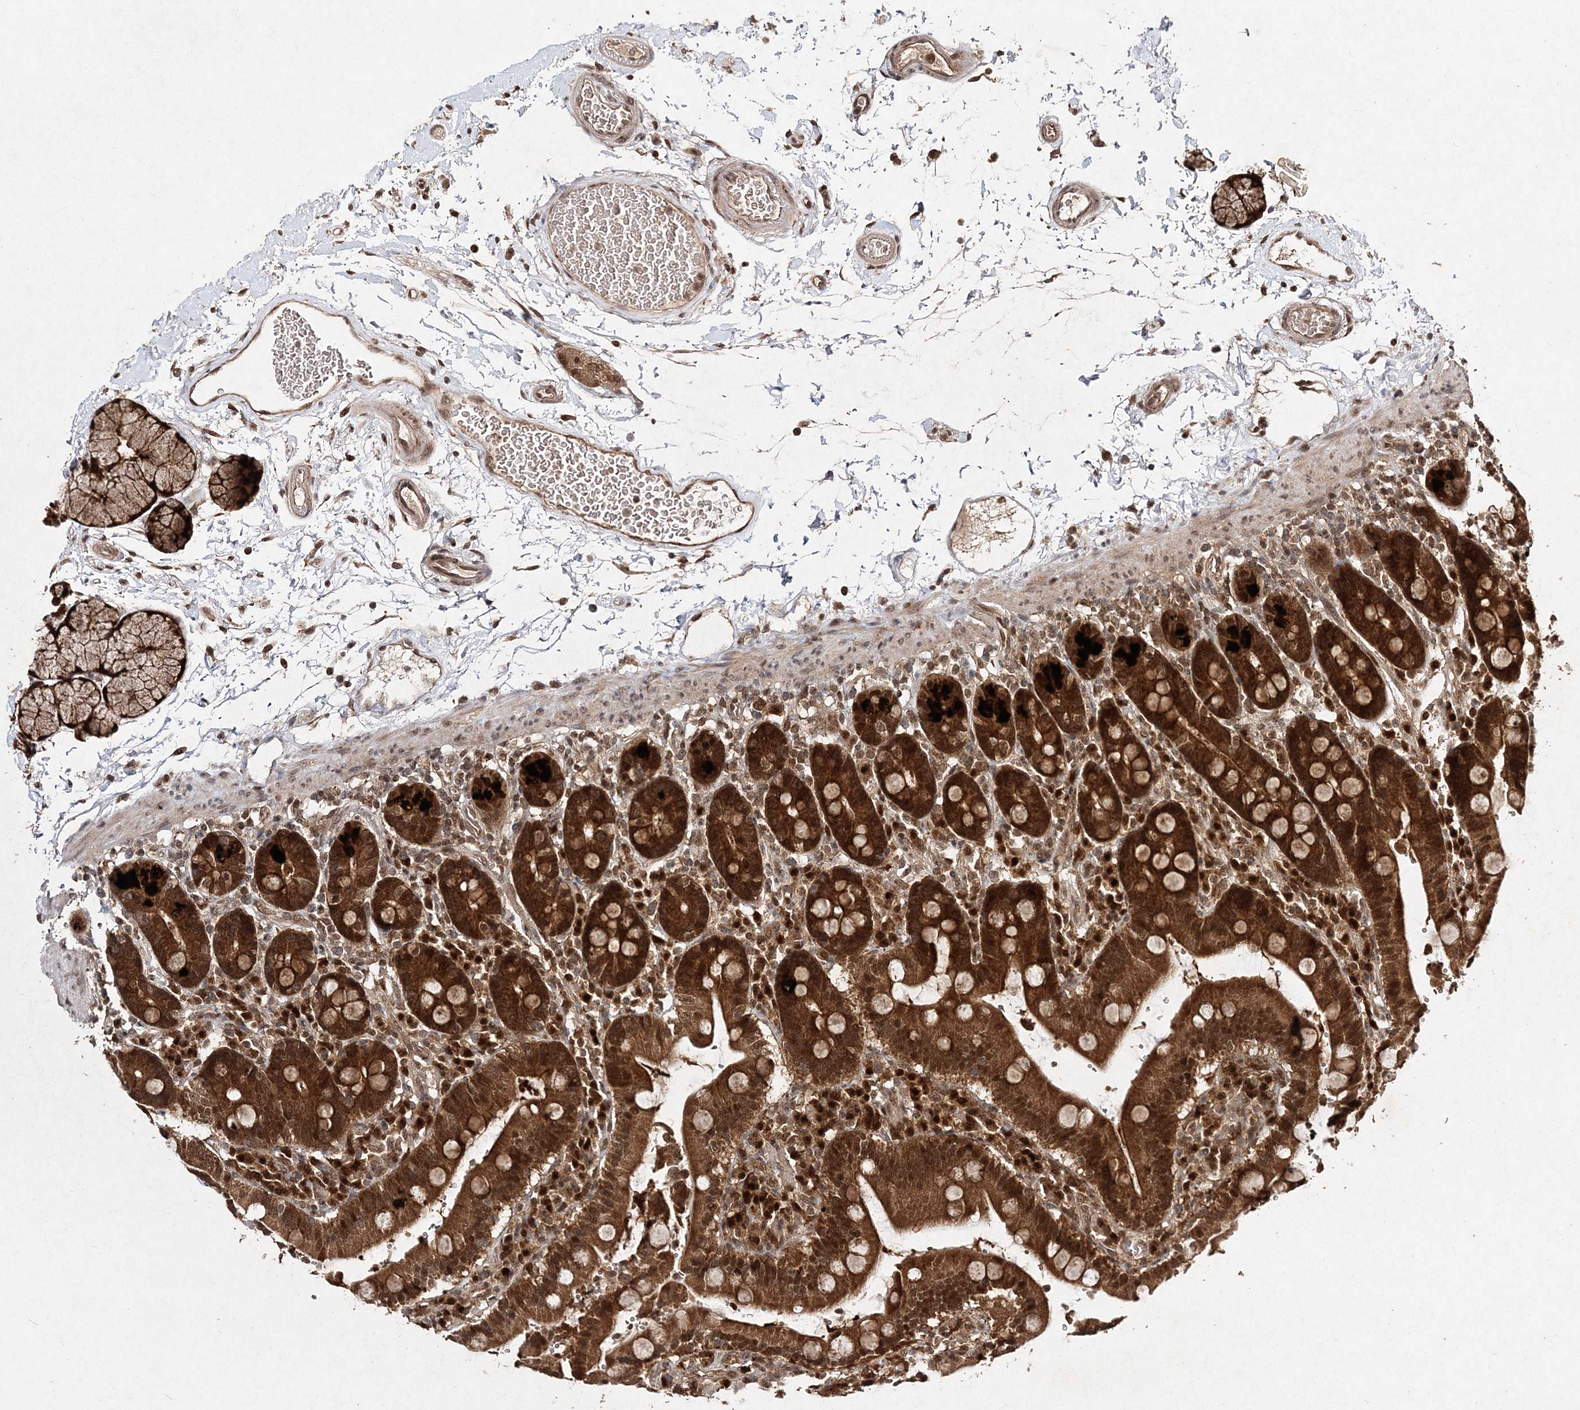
{"staining": {"intensity": "strong", "quantity": ">75%", "location": "cytoplasmic/membranous,nuclear"}, "tissue": "duodenum", "cell_type": "Glandular cells", "image_type": "normal", "snomed": [{"axis": "morphology", "description": "Normal tissue, NOS"}, {"axis": "topography", "description": "Small intestine, NOS"}], "caption": "This histopathology image demonstrates immunohistochemistry (IHC) staining of unremarkable duodenum, with high strong cytoplasmic/membranous,nuclear expression in about >75% of glandular cells.", "gene": "NIF3L1", "patient": {"sex": "female", "age": 71}}